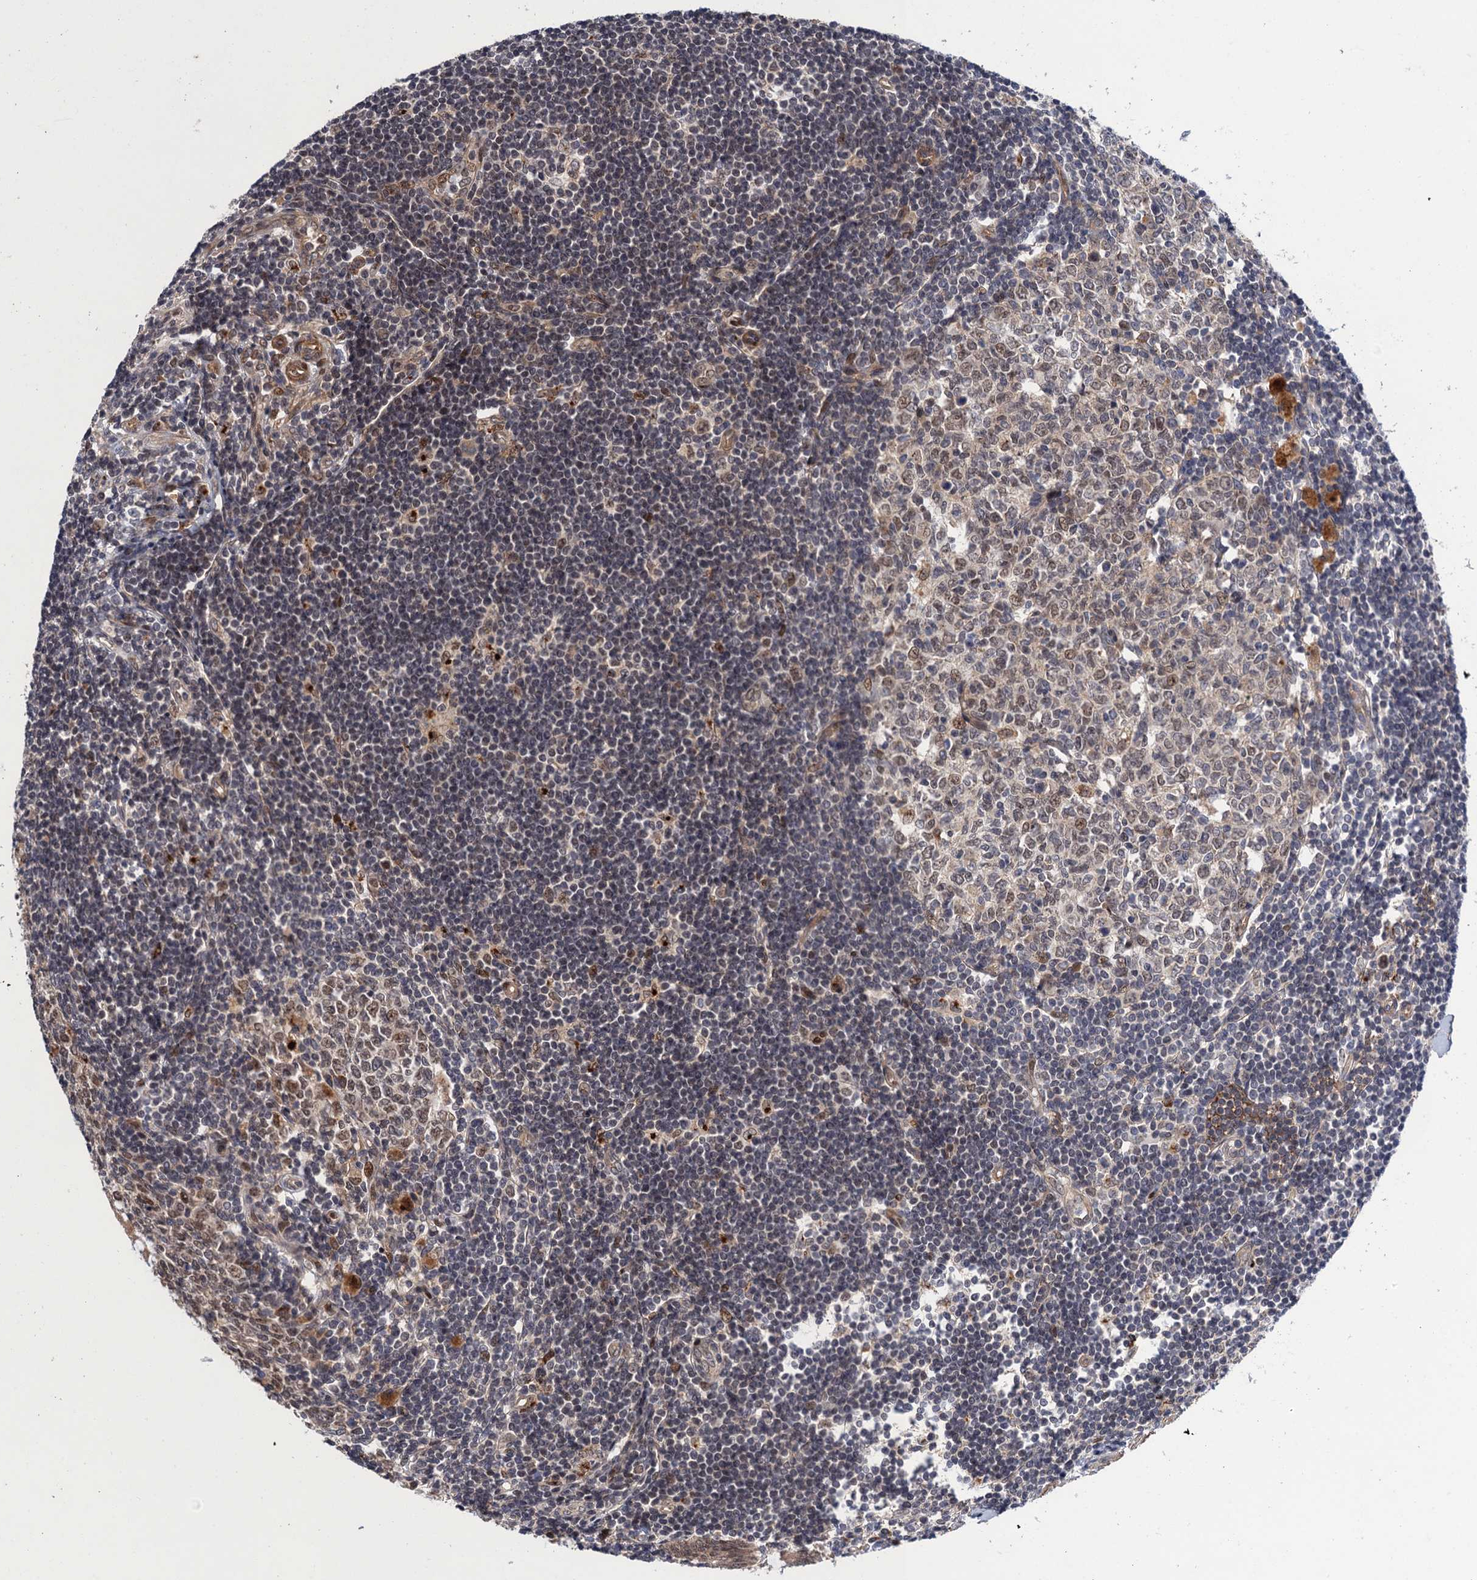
{"staining": {"intensity": "moderate", "quantity": ">75%", "location": "cytoplasmic/membranous,nuclear"}, "tissue": "appendix", "cell_type": "Glandular cells", "image_type": "normal", "snomed": [{"axis": "morphology", "description": "Normal tissue, NOS"}, {"axis": "topography", "description": "Appendix"}], "caption": "Moderate cytoplasmic/membranous,nuclear positivity for a protein is seen in about >75% of glandular cells of benign appendix using immunohistochemistry.", "gene": "NEK8", "patient": {"sex": "female", "age": 54}}